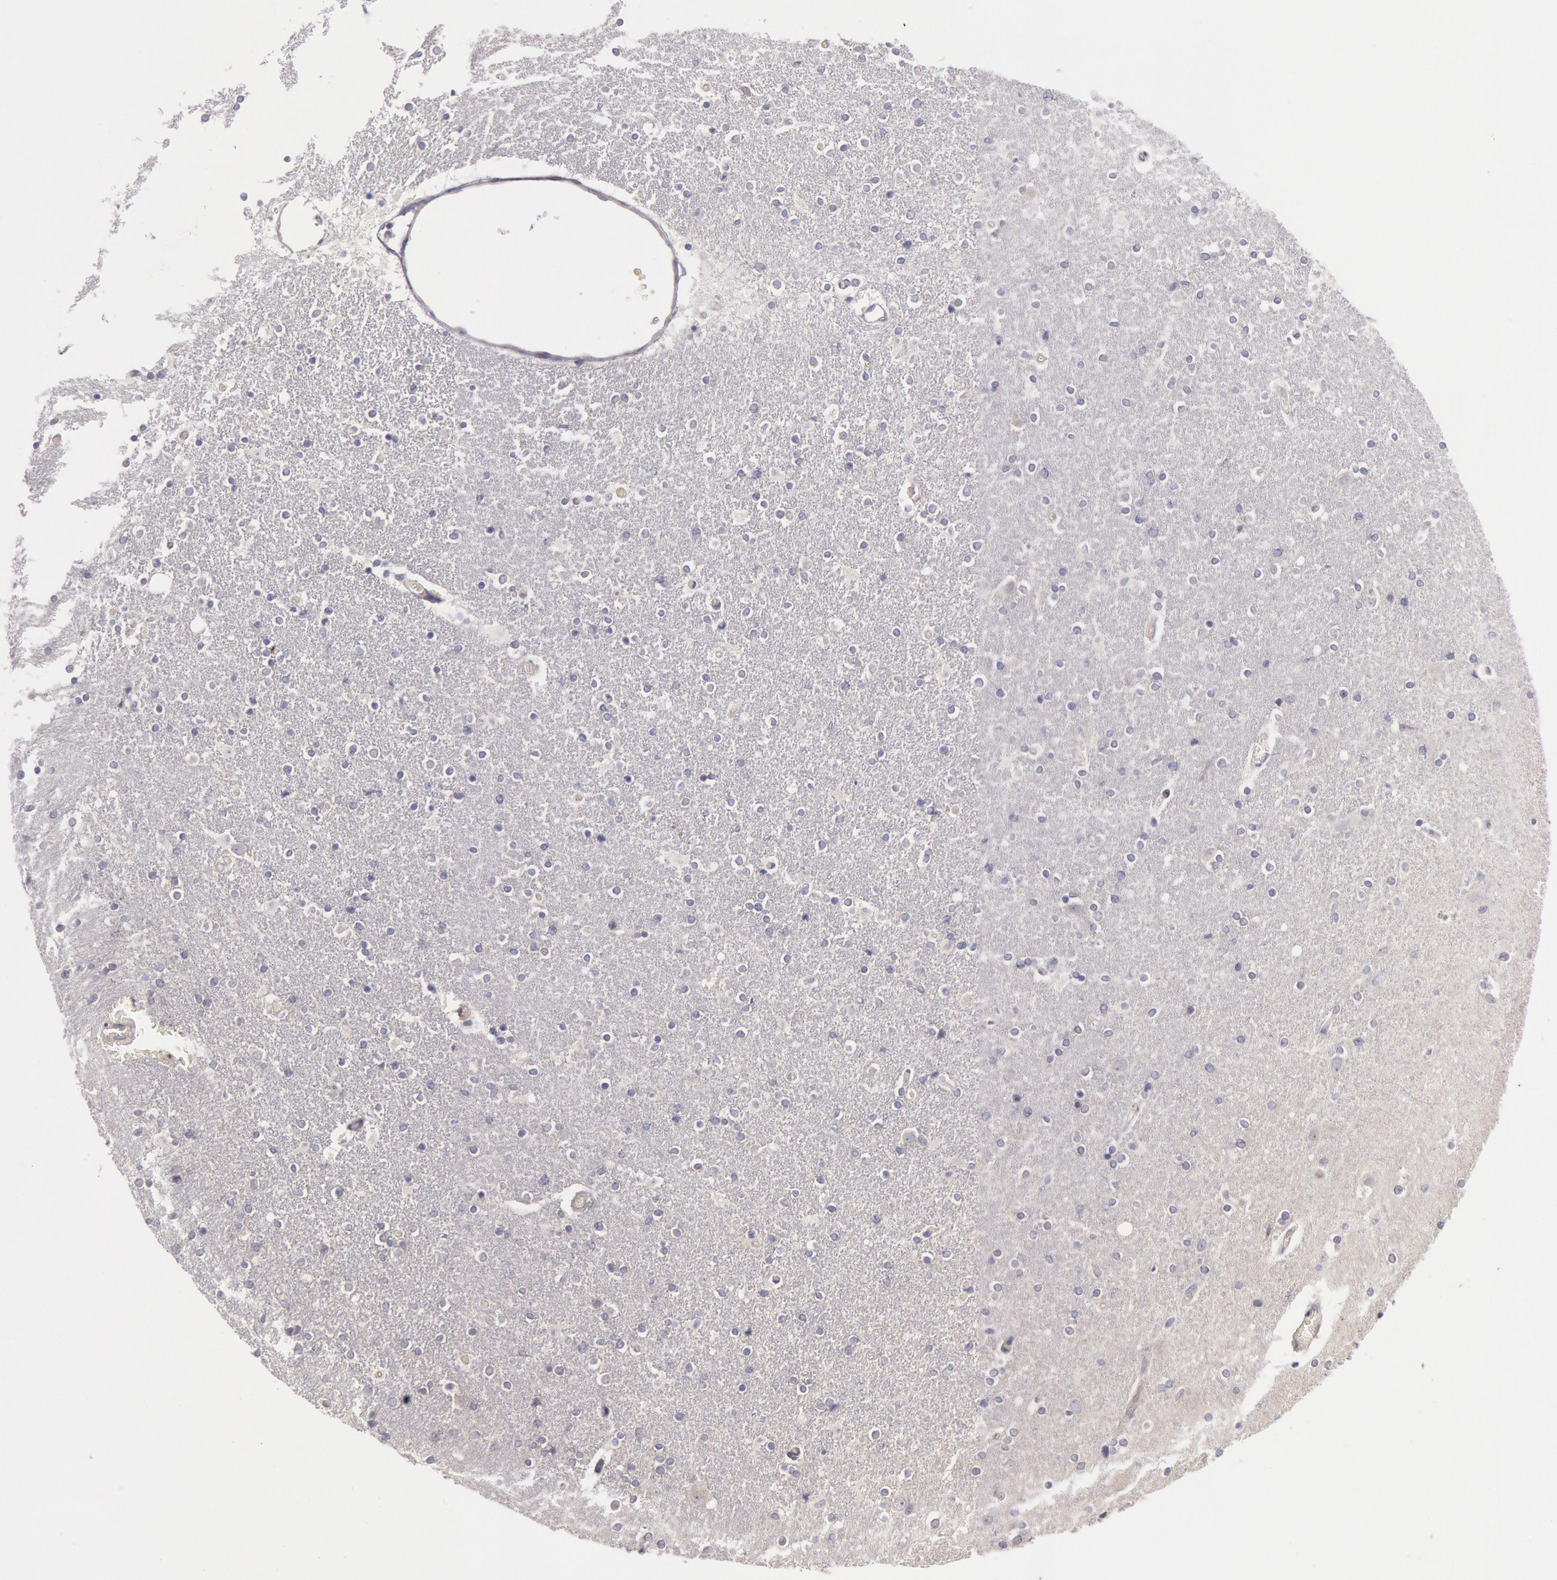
{"staining": {"intensity": "negative", "quantity": "none", "location": "none"}, "tissue": "caudate", "cell_type": "Glial cells", "image_type": "normal", "snomed": [{"axis": "morphology", "description": "Normal tissue, NOS"}, {"axis": "topography", "description": "Lateral ventricle wall"}], "caption": "Protein analysis of unremarkable caudate reveals no significant staining in glial cells.", "gene": "AMOTL1", "patient": {"sex": "female", "age": 54}}